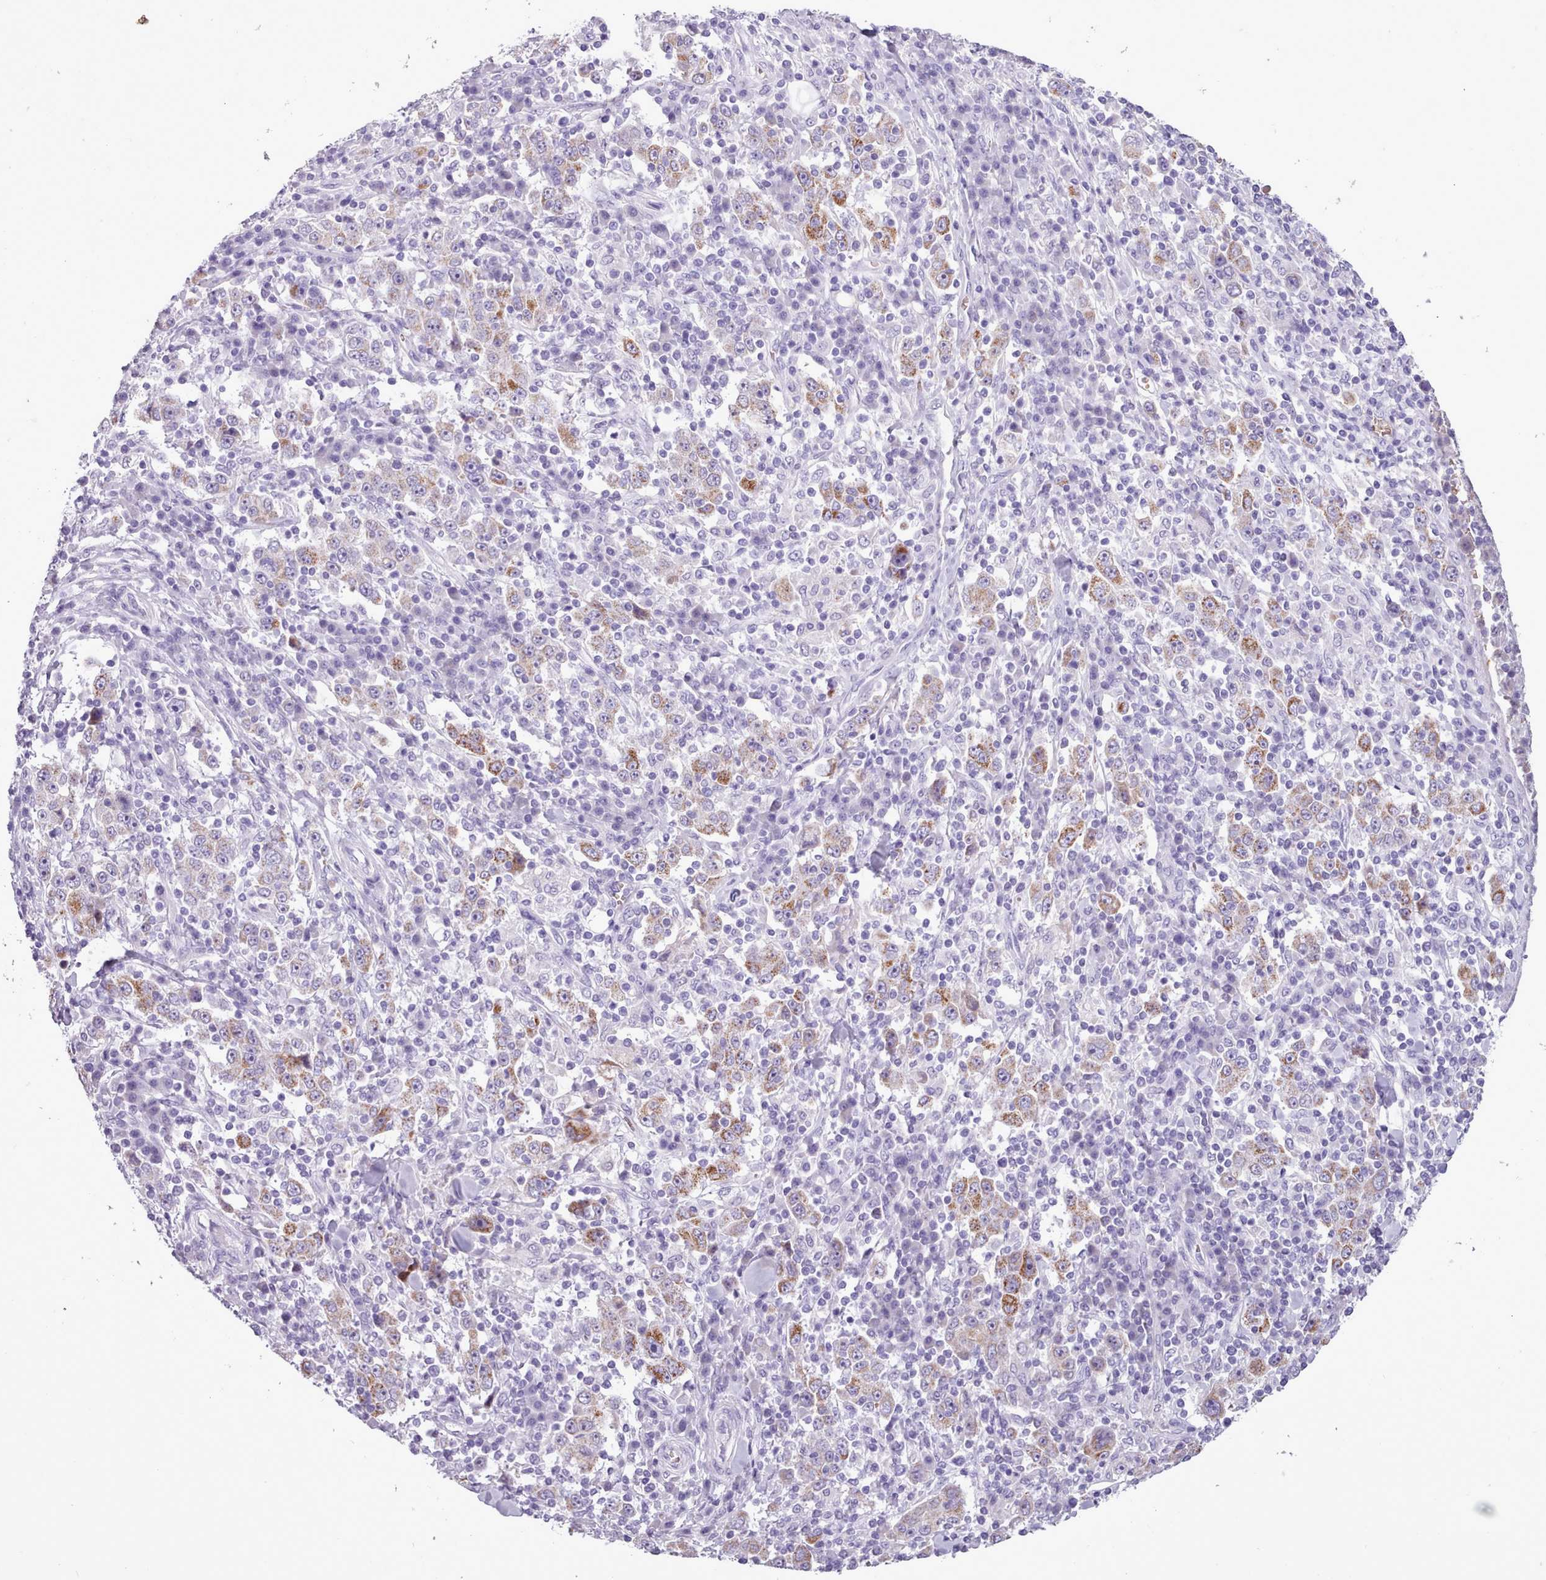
{"staining": {"intensity": "moderate", "quantity": "25%-75%", "location": "cytoplasmic/membranous"}, "tissue": "stomach cancer", "cell_type": "Tumor cells", "image_type": "cancer", "snomed": [{"axis": "morphology", "description": "Normal tissue, NOS"}, {"axis": "morphology", "description": "Adenocarcinoma, NOS"}, {"axis": "topography", "description": "Stomach, upper"}, {"axis": "topography", "description": "Stomach"}], "caption": "Immunohistochemistry photomicrograph of human stomach cancer stained for a protein (brown), which demonstrates medium levels of moderate cytoplasmic/membranous staining in approximately 25%-75% of tumor cells.", "gene": "AK4", "patient": {"sex": "male", "age": 59}}